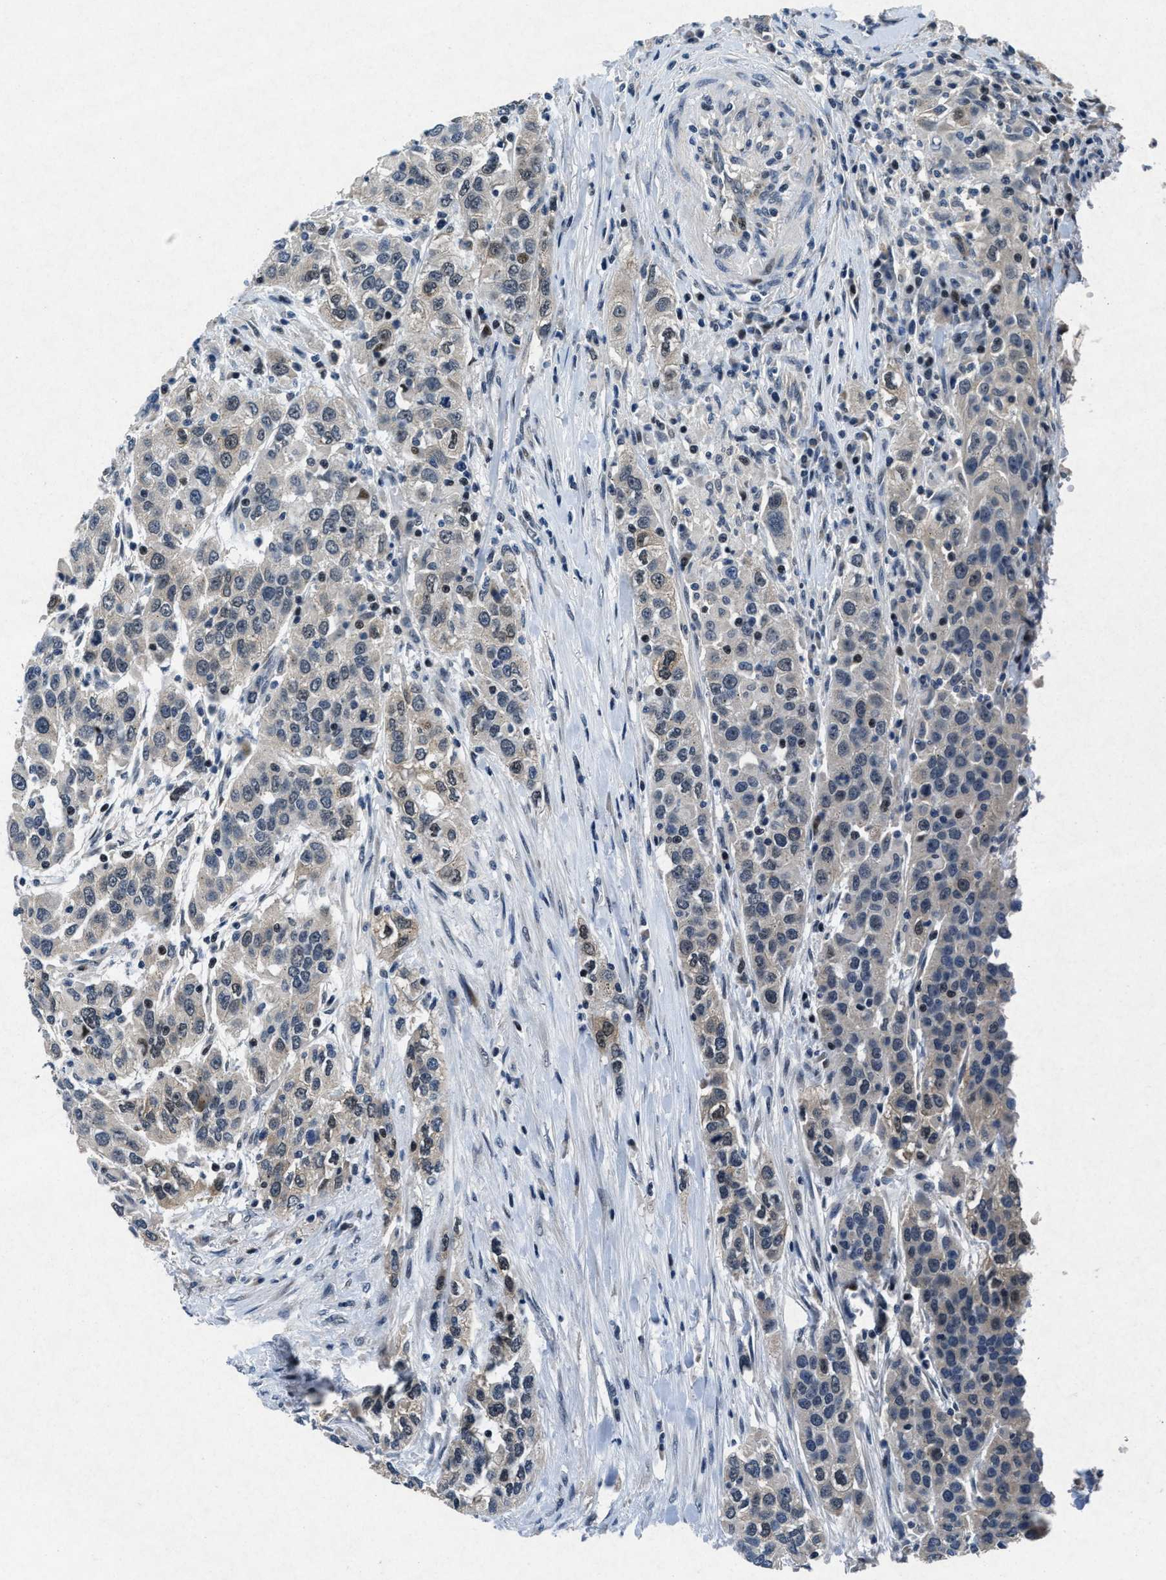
{"staining": {"intensity": "negative", "quantity": "none", "location": "none"}, "tissue": "urothelial cancer", "cell_type": "Tumor cells", "image_type": "cancer", "snomed": [{"axis": "morphology", "description": "Urothelial carcinoma, High grade"}, {"axis": "topography", "description": "Urinary bladder"}], "caption": "A photomicrograph of urothelial cancer stained for a protein shows no brown staining in tumor cells.", "gene": "PHLDA1", "patient": {"sex": "female", "age": 80}}